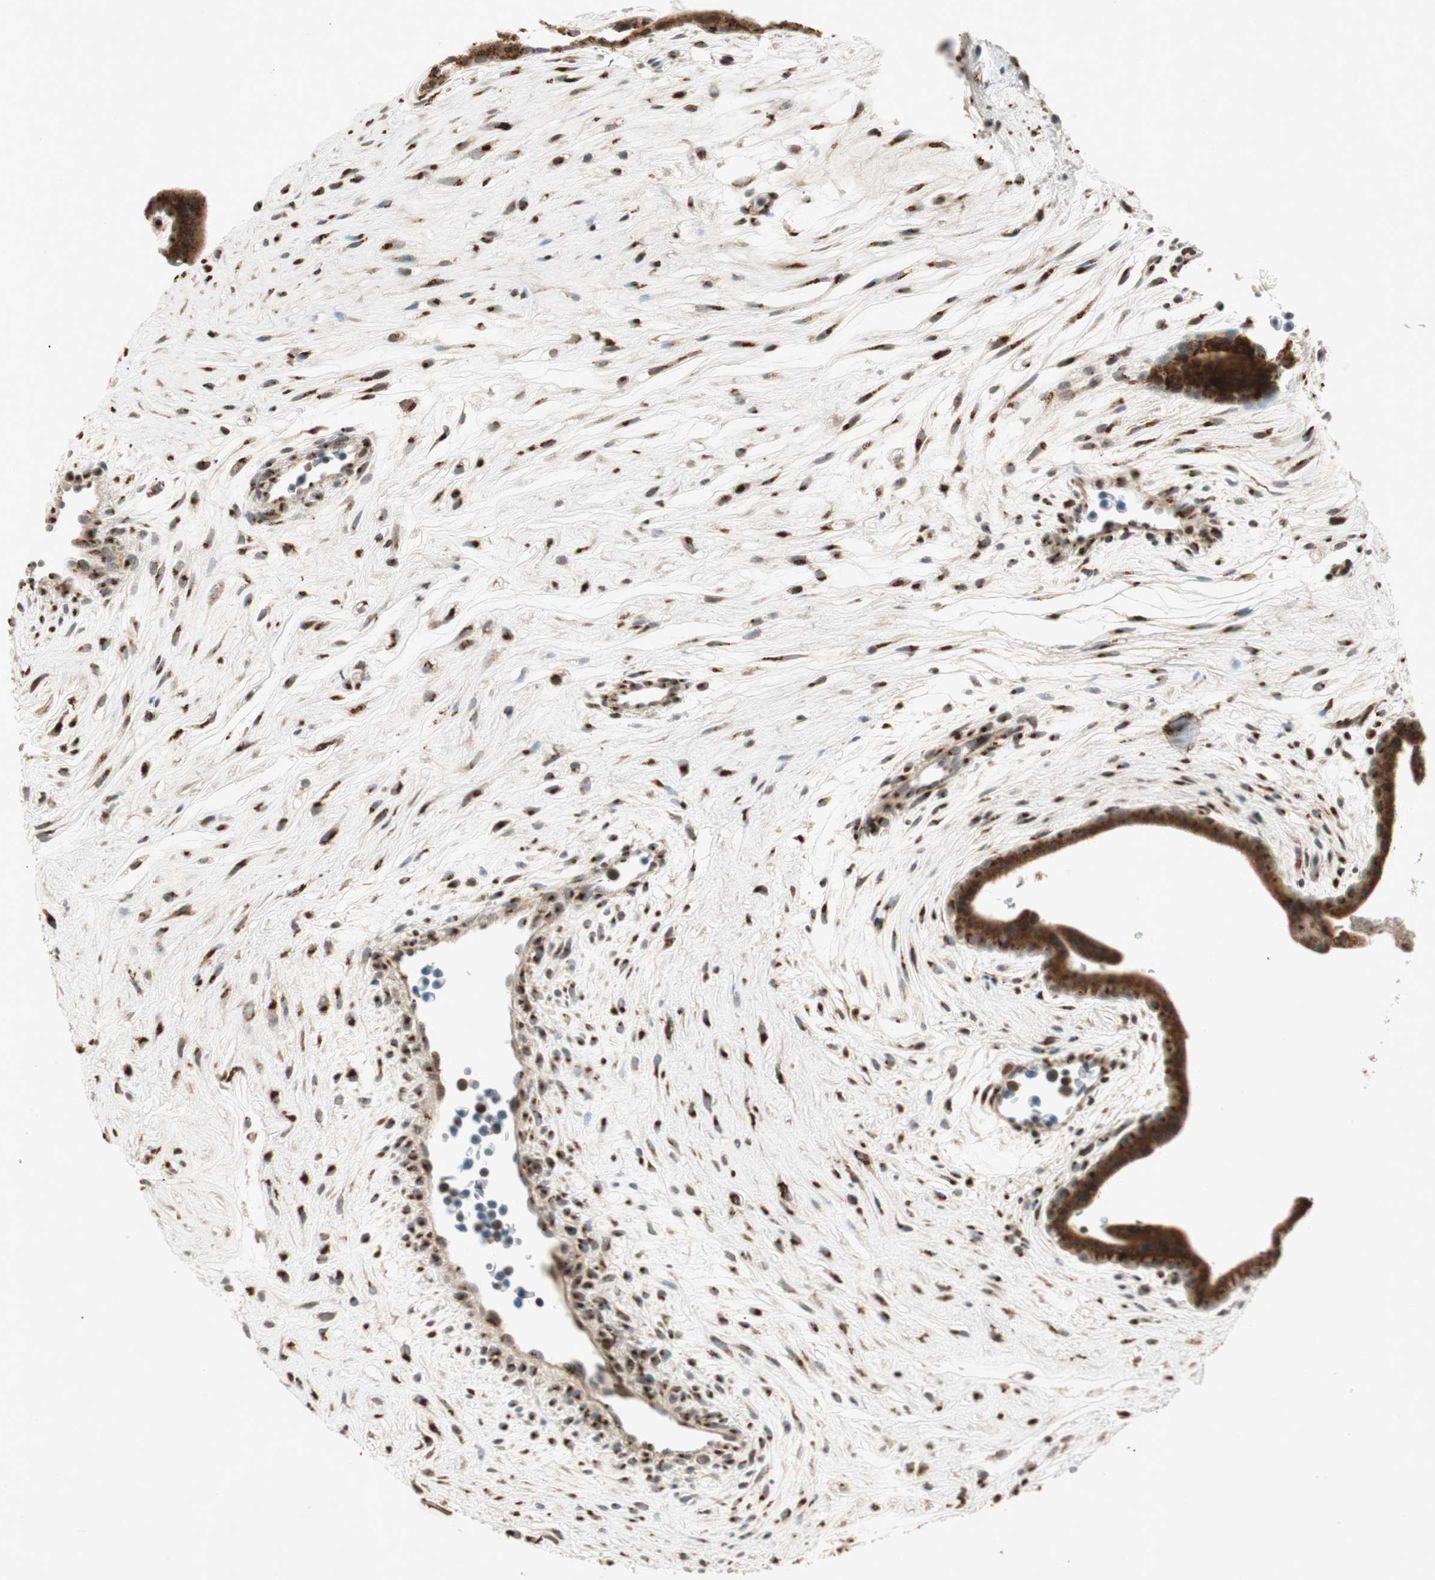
{"staining": {"intensity": "moderate", "quantity": ">75%", "location": "cytoplasmic/membranous"}, "tissue": "placenta", "cell_type": "Trophoblastic cells", "image_type": "normal", "snomed": [{"axis": "morphology", "description": "Normal tissue, NOS"}, {"axis": "topography", "description": "Placenta"}], "caption": "Trophoblastic cells demonstrate medium levels of moderate cytoplasmic/membranous staining in about >75% of cells in benign human placenta.", "gene": "NEO1", "patient": {"sex": "female", "age": 35}}